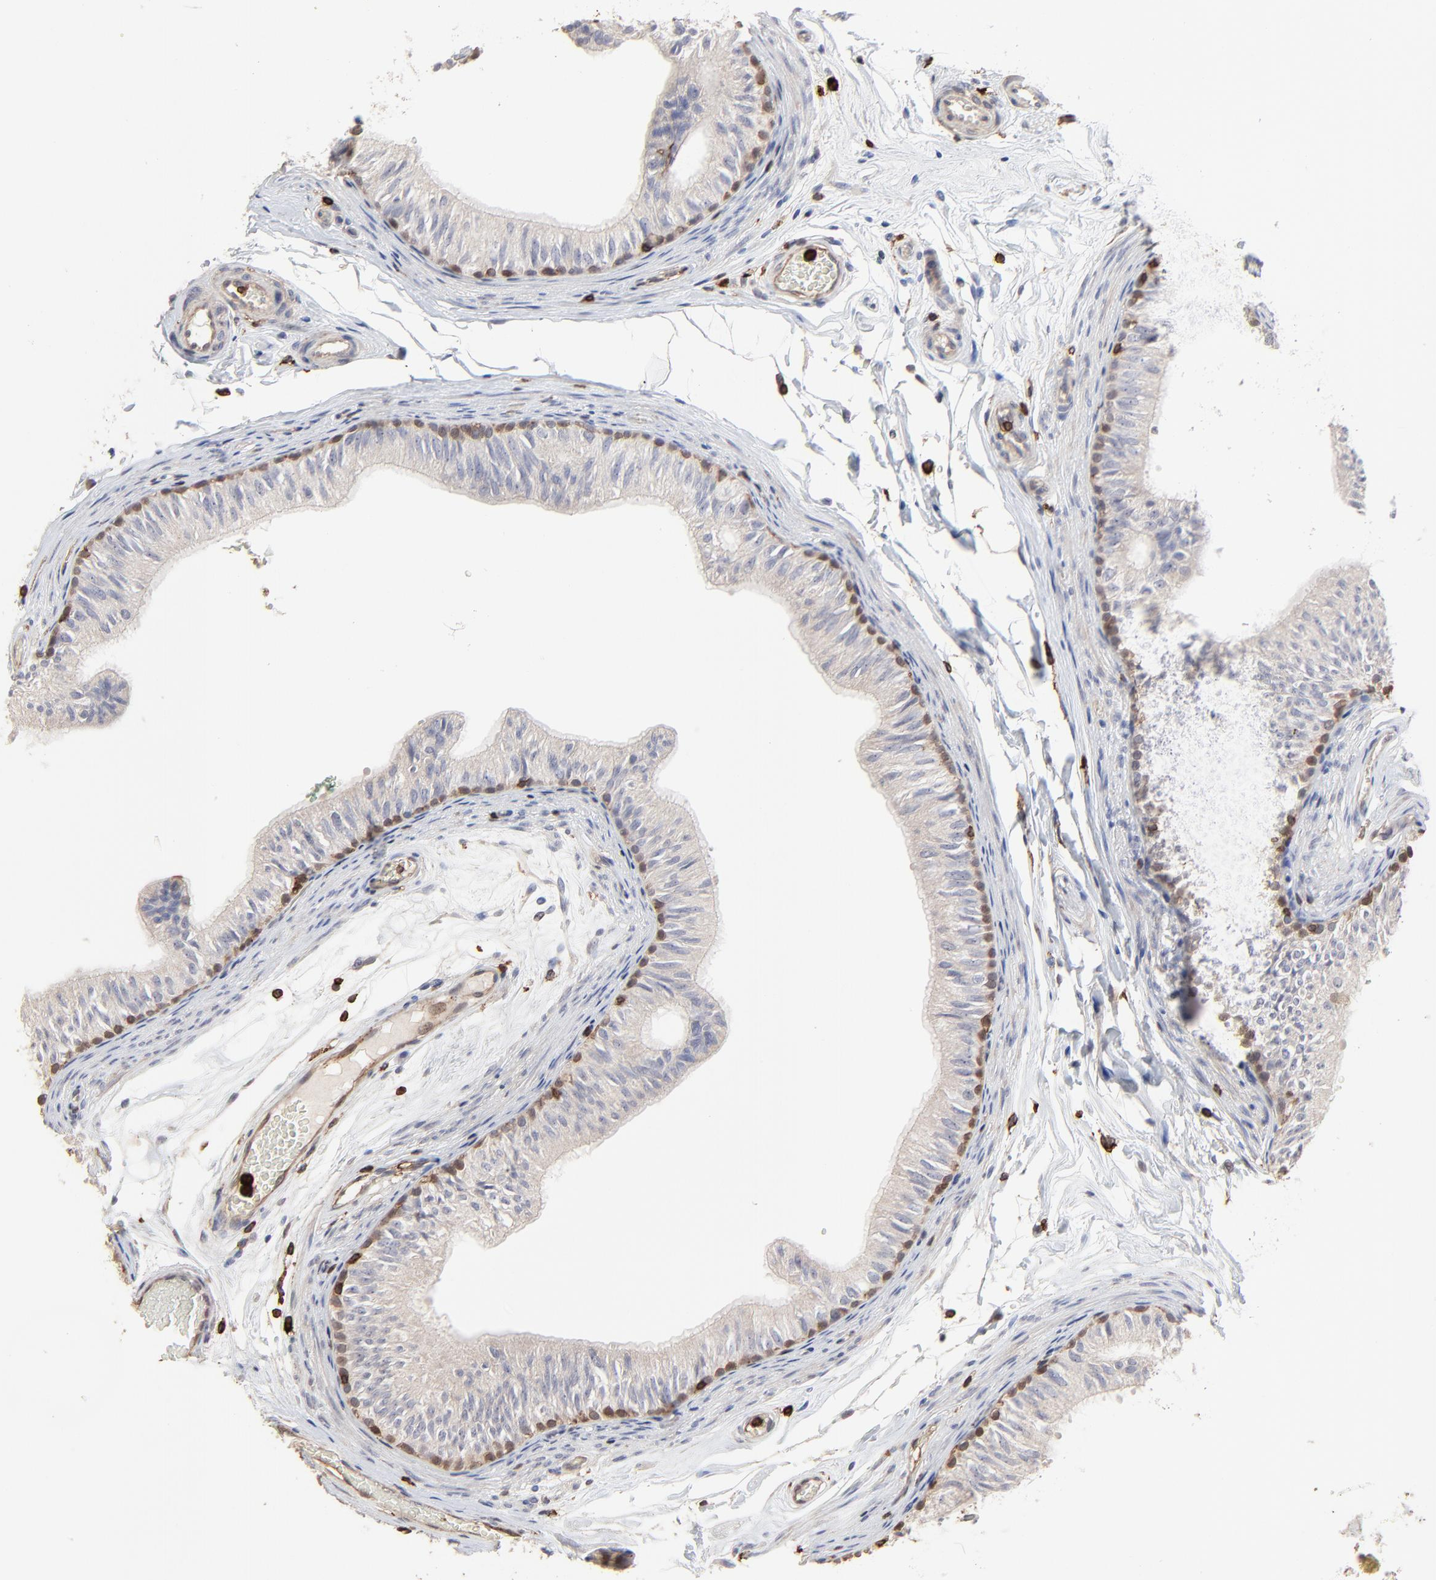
{"staining": {"intensity": "strong", "quantity": ">75%", "location": "cytoplasmic/membranous,nuclear"}, "tissue": "epididymis", "cell_type": "Glandular cells", "image_type": "normal", "snomed": [{"axis": "morphology", "description": "Normal tissue, NOS"}, {"axis": "topography", "description": "Testis"}, {"axis": "topography", "description": "Epididymis"}], "caption": "Glandular cells show high levels of strong cytoplasmic/membranous,nuclear staining in approximately >75% of cells in benign epididymis. (DAB (3,3'-diaminobenzidine) = brown stain, brightfield microscopy at high magnification).", "gene": "SLC6A14", "patient": {"sex": "male", "age": 36}}